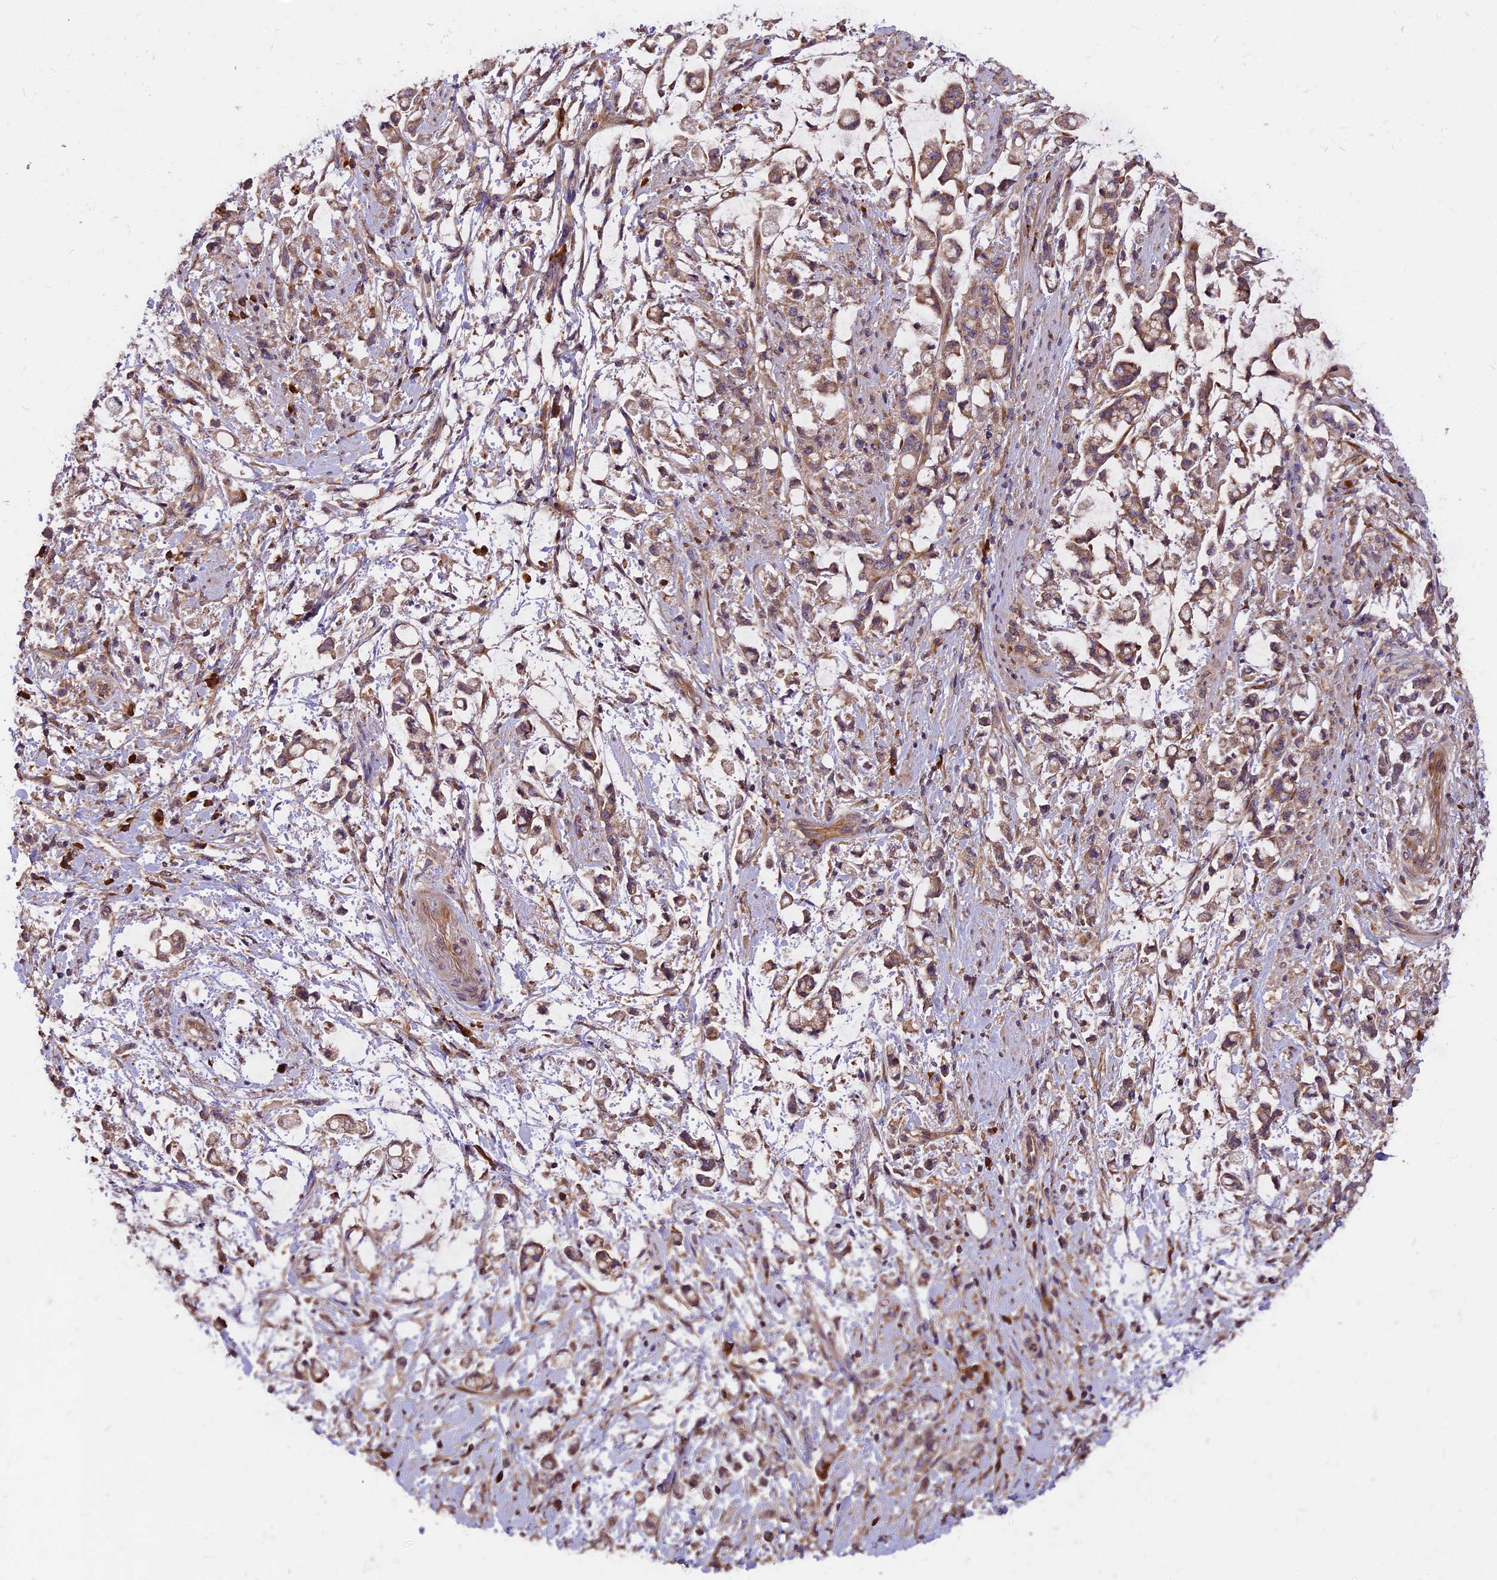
{"staining": {"intensity": "moderate", "quantity": "25%-75%", "location": "cytoplasmic/membranous"}, "tissue": "stomach cancer", "cell_type": "Tumor cells", "image_type": "cancer", "snomed": [{"axis": "morphology", "description": "Adenocarcinoma, NOS"}, {"axis": "topography", "description": "Stomach"}], "caption": "Protein positivity by immunohistochemistry (IHC) reveals moderate cytoplasmic/membranous positivity in about 25%-75% of tumor cells in stomach cancer. (brown staining indicates protein expression, while blue staining denotes nuclei).", "gene": "SETD6", "patient": {"sex": "female", "age": 60}}